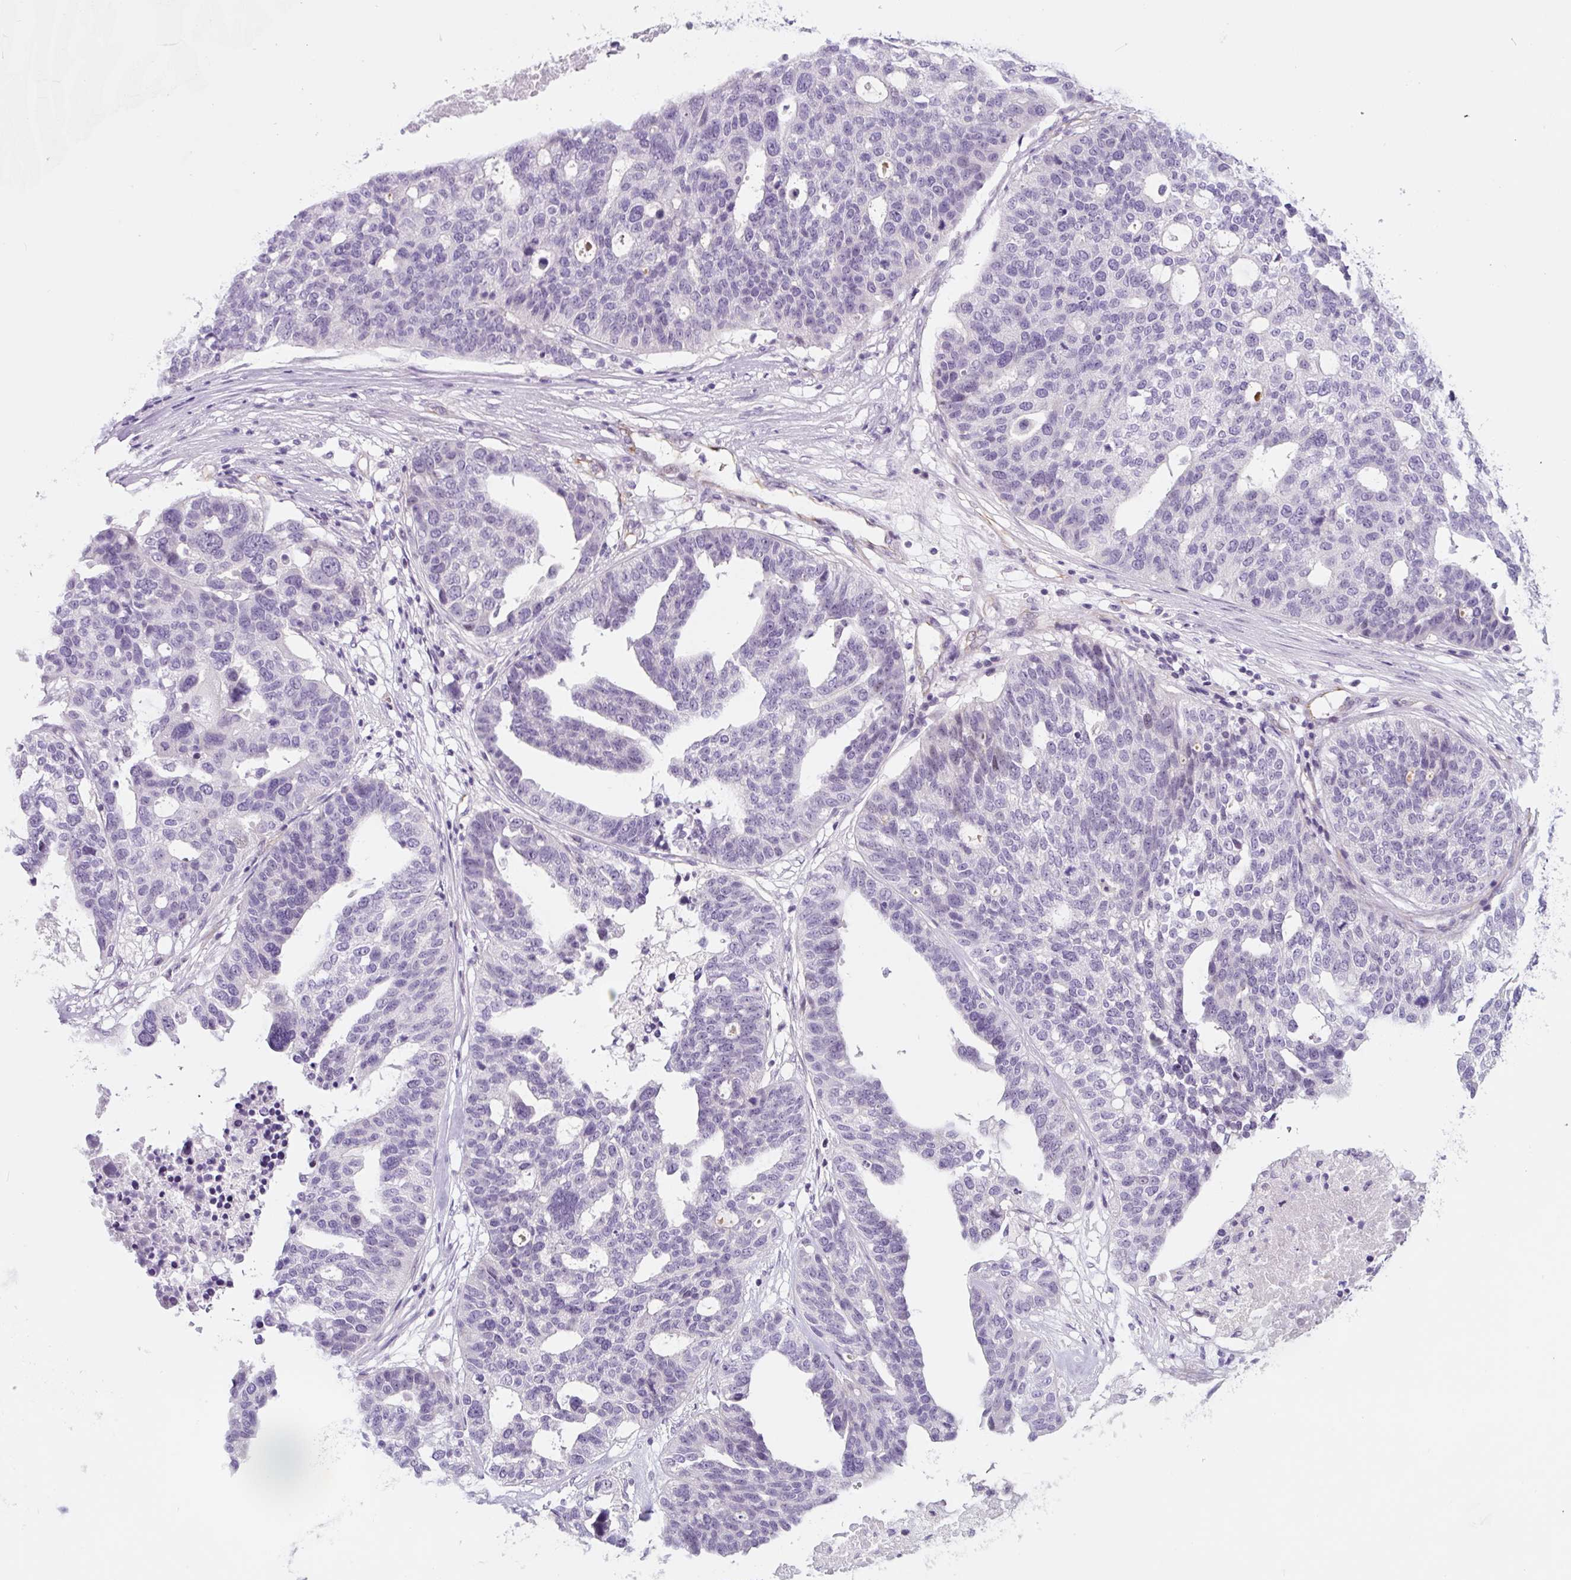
{"staining": {"intensity": "negative", "quantity": "none", "location": "none"}, "tissue": "ovarian cancer", "cell_type": "Tumor cells", "image_type": "cancer", "snomed": [{"axis": "morphology", "description": "Cystadenocarcinoma, serous, NOS"}, {"axis": "topography", "description": "Ovary"}], "caption": "A micrograph of human serous cystadenocarcinoma (ovarian) is negative for staining in tumor cells.", "gene": "CCL25", "patient": {"sex": "female", "age": 59}}